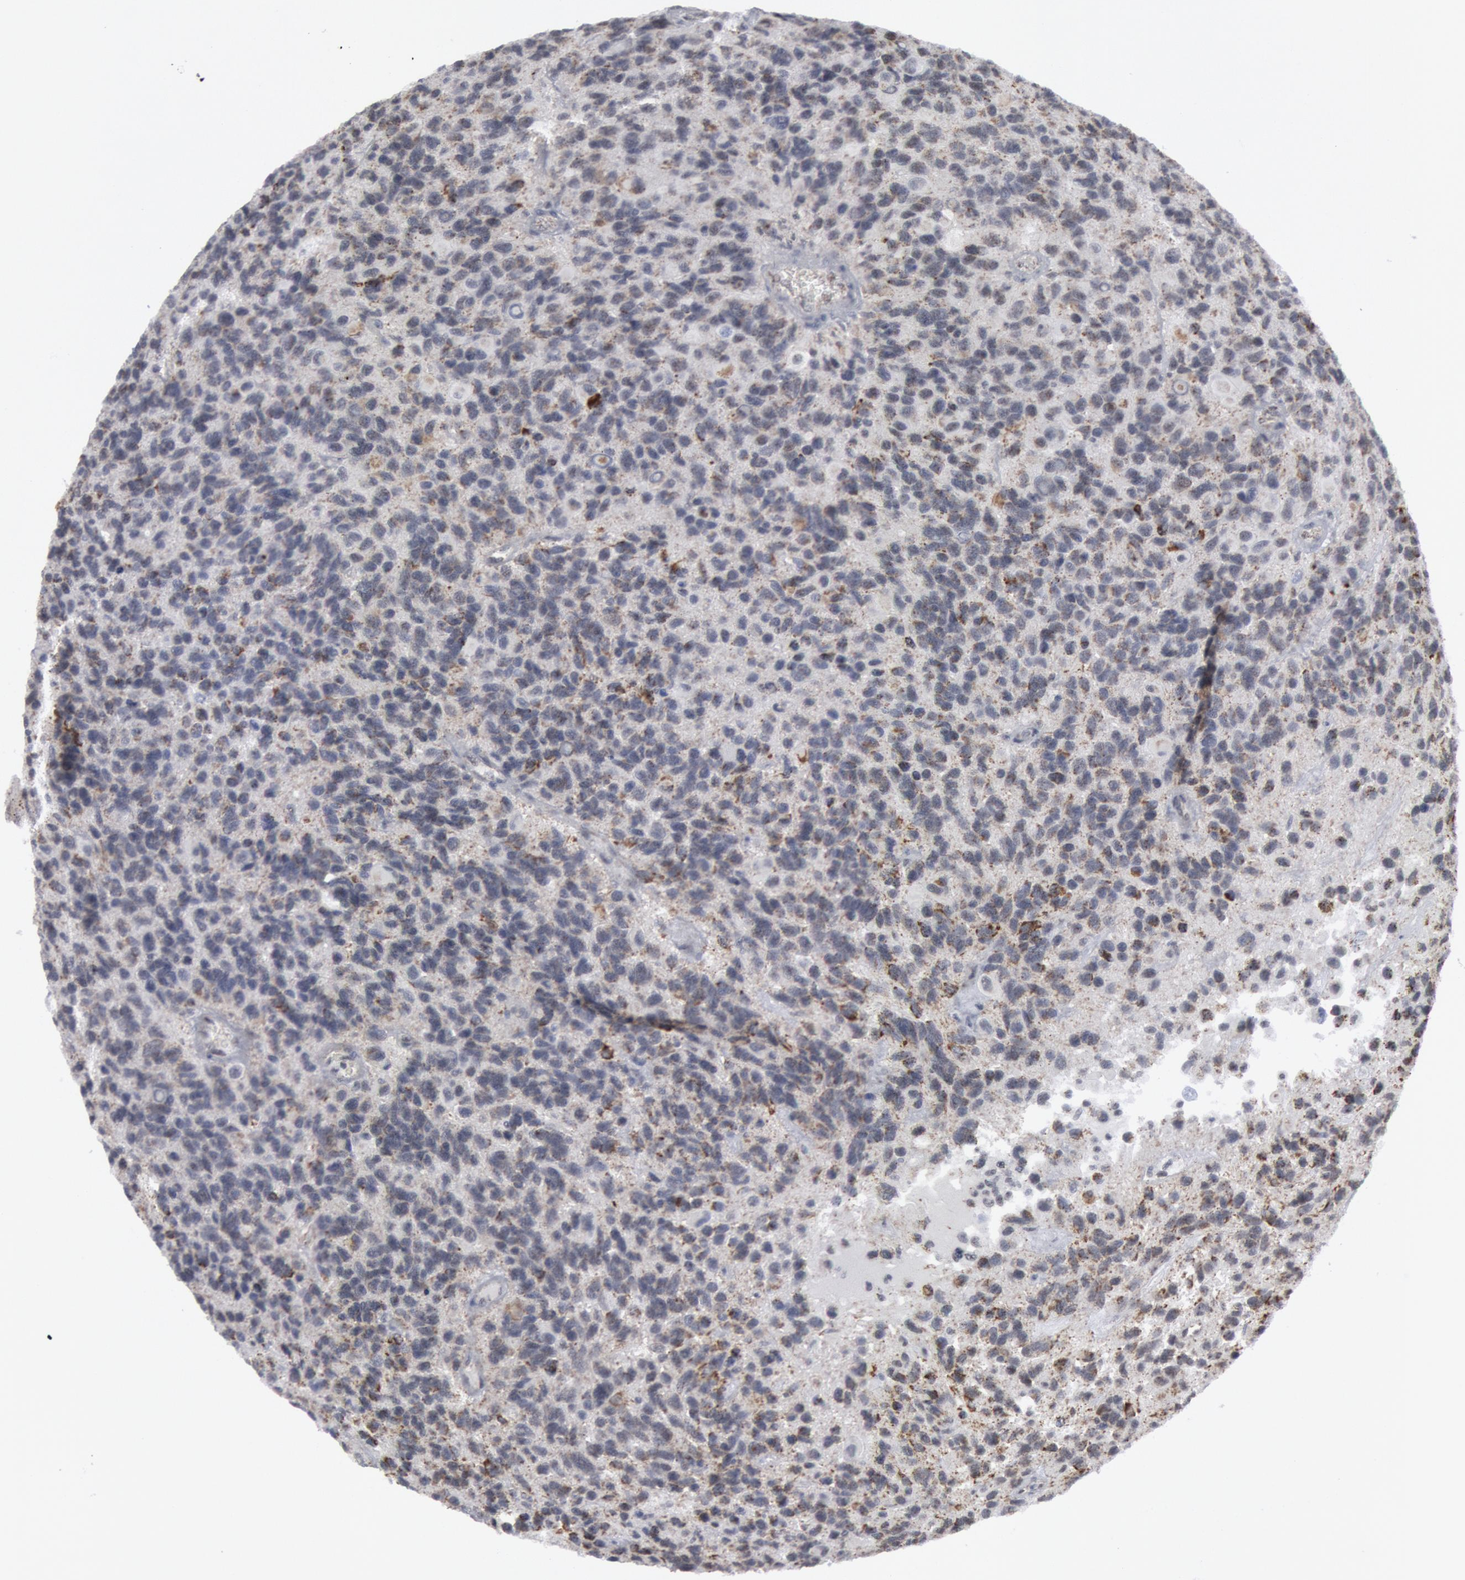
{"staining": {"intensity": "moderate", "quantity": "<25%", "location": "cytoplasmic/membranous"}, "tissue": "glioma", "cell_type": "Tumor cells", "image_type": "cancer", "snomed": [{"axis": "morphology", "description": "Glioma, malignant, High grade"}, {"axis": "topography", "description": "Brain"}], "caption": "High-power microscopy captured an immunohistochemistry histopathology image of glioma, revealing moderate cytoplasmic/membranous positivity in approximately <25% of tumor cells.", "gene": "CASP9", "patient": {"sex": "male", "age": 77}}